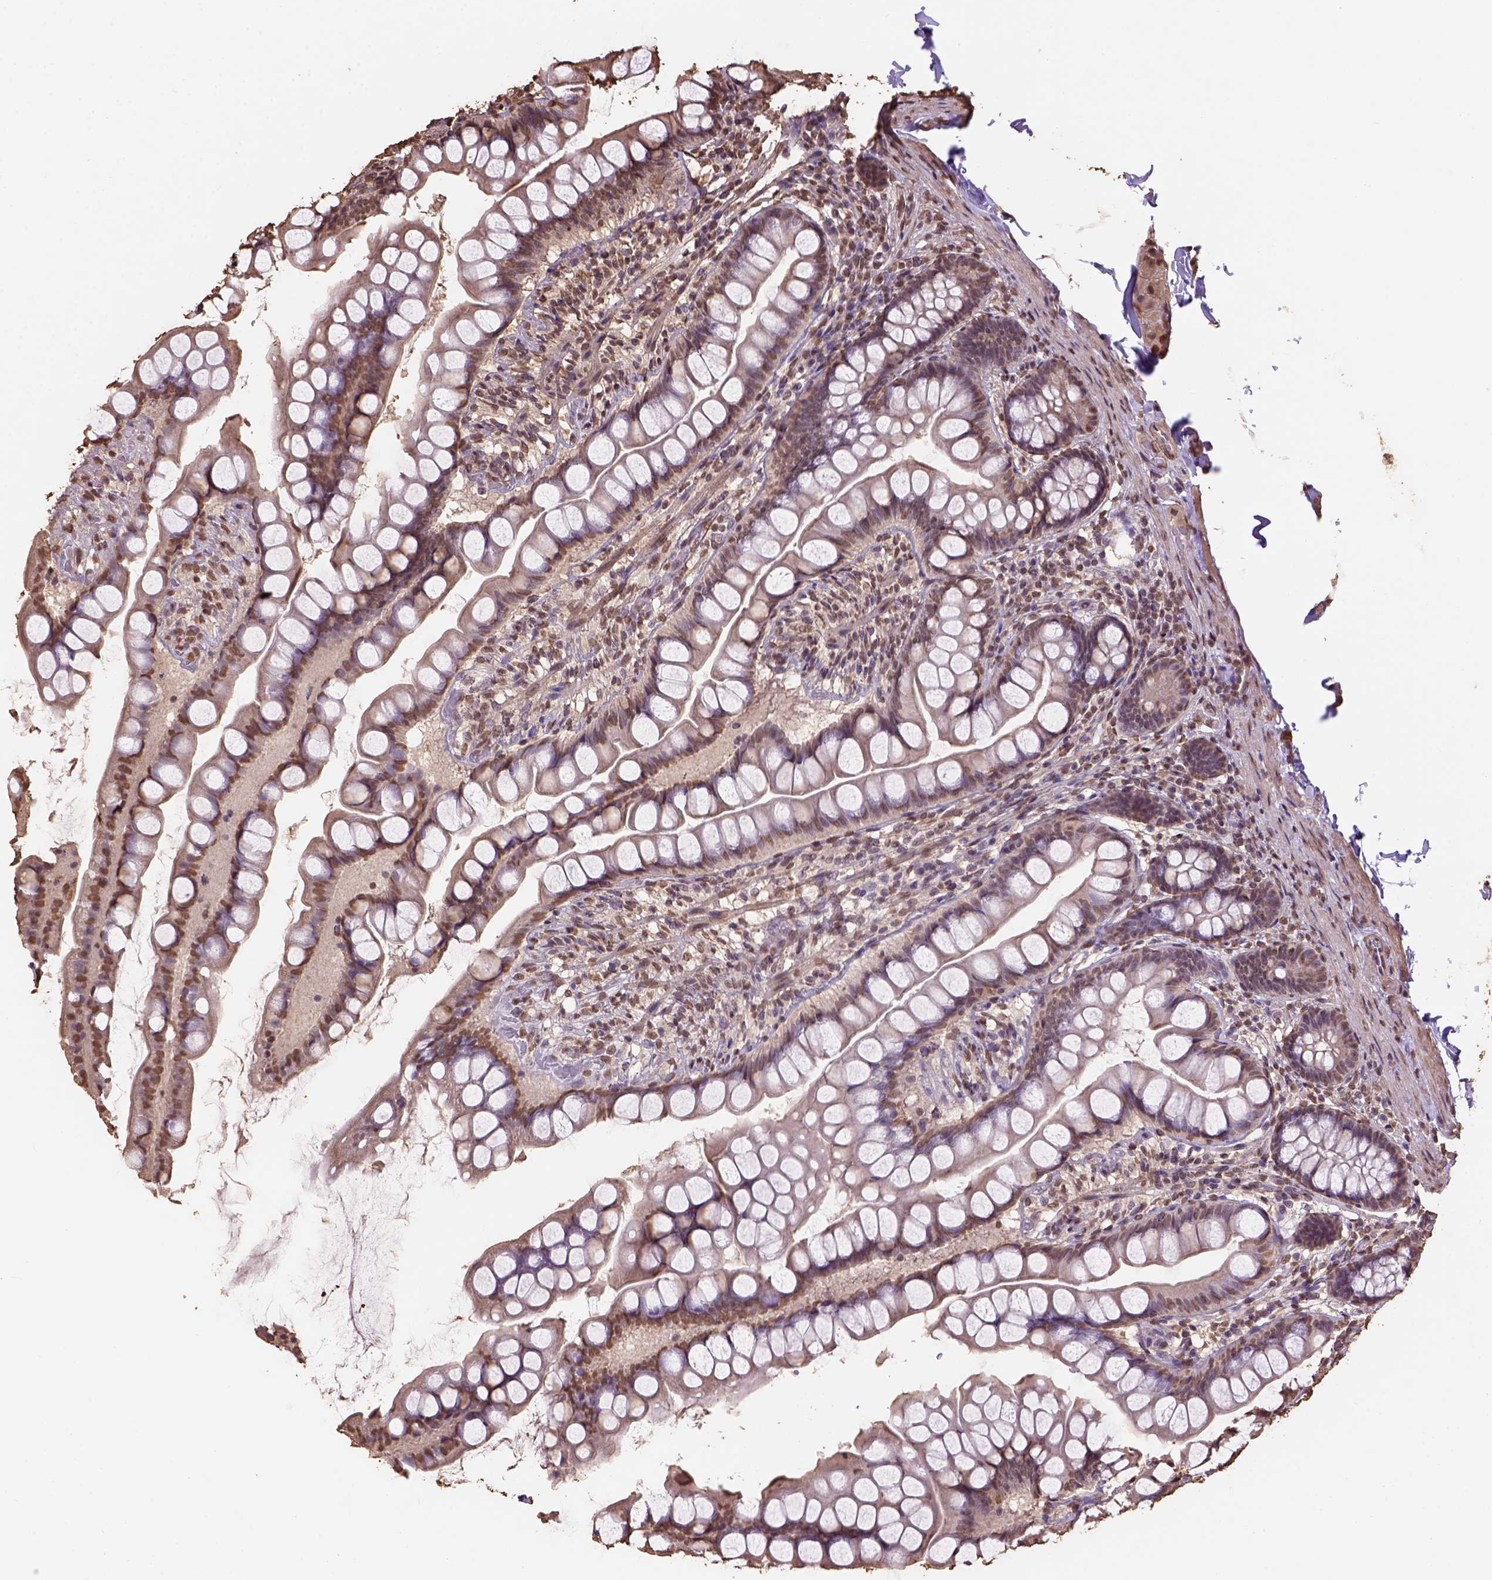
{"staining": {"intensity": "moderate", "quantity": ">75%", "location": "nuclear"}, "tissue": "small intestine", "cell_type": "Glandular cells", "image_type": "normal", "snomed": [{"axis": "morphology", "description": "Normal tissue, NOS"}, {"axis": "topography", "description": "Small intestine"}], "caption": "Immunohistochemistry micrograph of normal human small intestine stained for a protein (brown), which exhibits medium levels of moderate nuclear expression in approximately >75% of glandular cells.", "gene": "CSTF2T", "patient": {"sex": "male", "age": 70}}